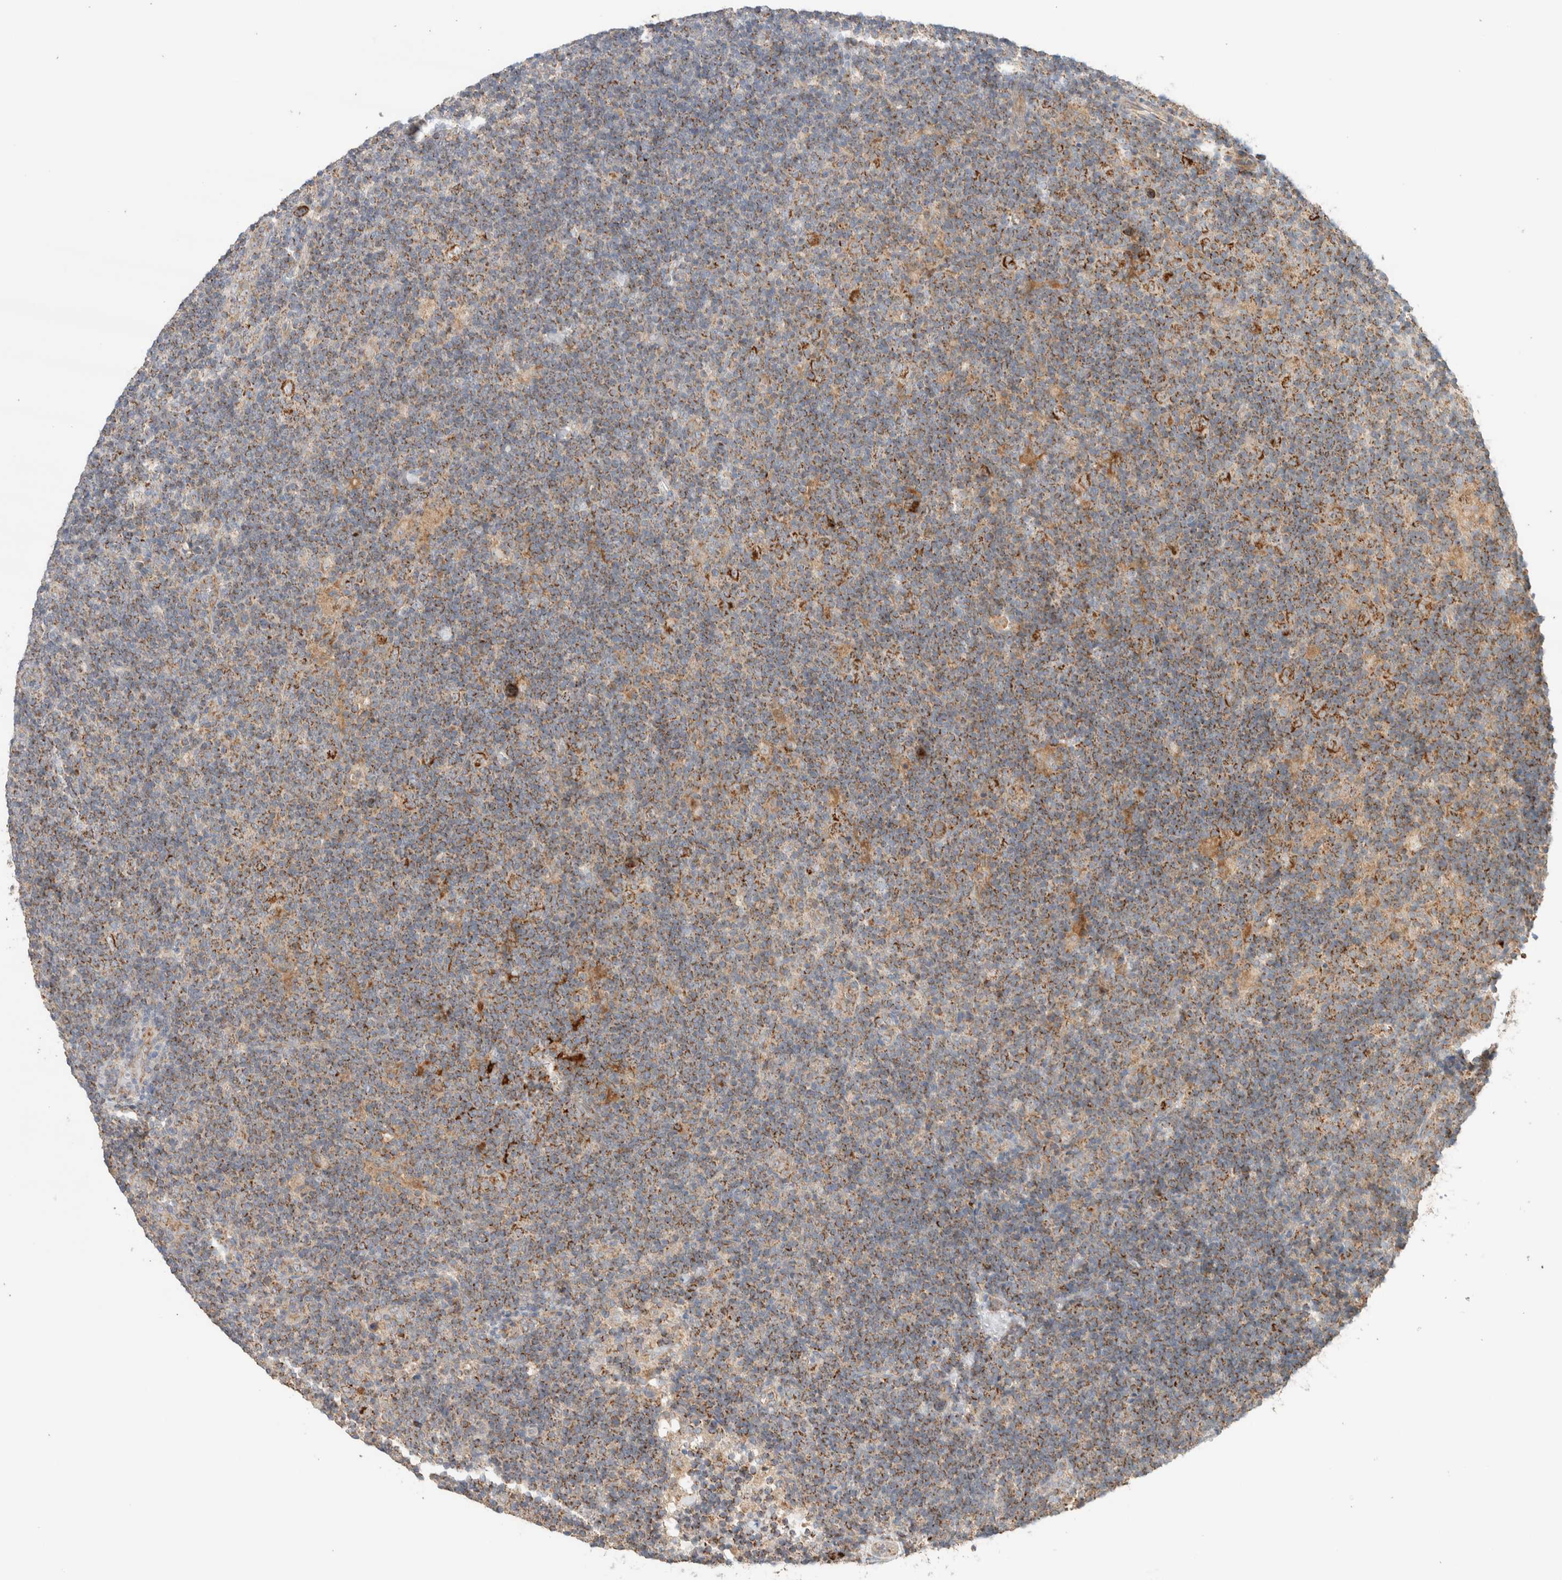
{"staining": {"intensity": "strong", "quantity": ">75%", "location": "cytoplasmic/membranous"}, "tissue": "lymphoma", "cell_type": "Tumor cells", "image_type": "cancer", "snomed": [{"axis": "morphology", "description": "Hodgkin's disease, NOS"}, {"axis": "topography", "description": "Lymph node"}], "caption": "Immunohistochemical staining of lymphoma shows strong cytoplasmic/membranous protein expression in about >75% of tumor cells.", "gene": "MRM3", "patient": {"sex": "female", "age": 57}}